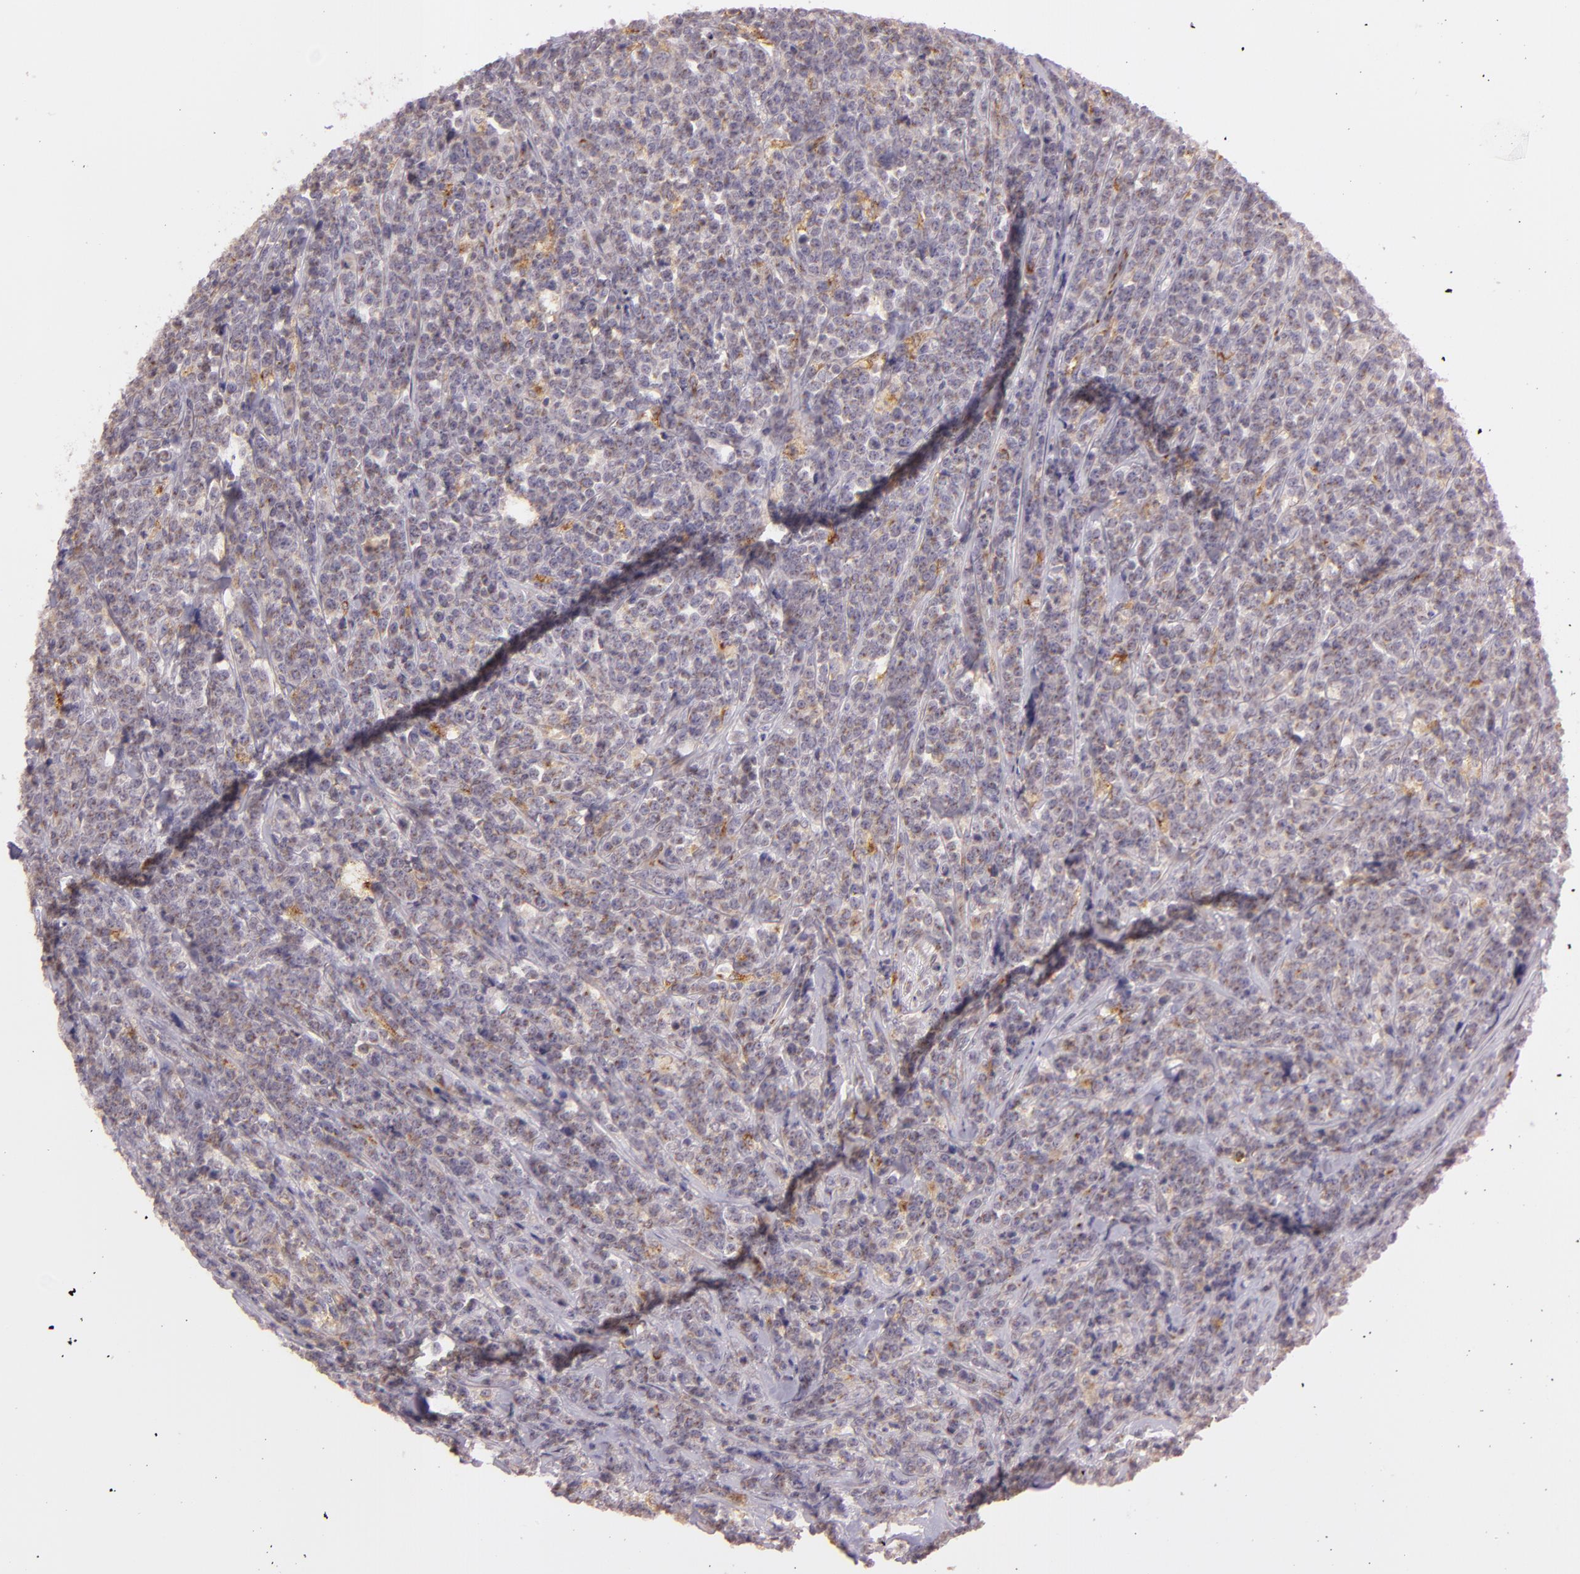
{"staining": {"intensity": "weak", "quantity": ">75%", "location": "cytoplasmic/membranous"}, "tissue": "lymphoma", "cell_type": "Tumor cells", "image_type": "cancer", "snomed": [{"axis": "morphology", "description": "Malignant lymphoma, non-Hodgkin's type, High grade"}, {"axis": "topography", "description": "Small intestine"}, {"axis": "topography", "description": "Colon"}], "caption": "A micrograph of human lymphoma stained for a protein exhibits weak cytoplasmic/membranous brown staining in tumor cells.", "gene": "LGMN", "patient": {"sex": "male", "age": 8}}